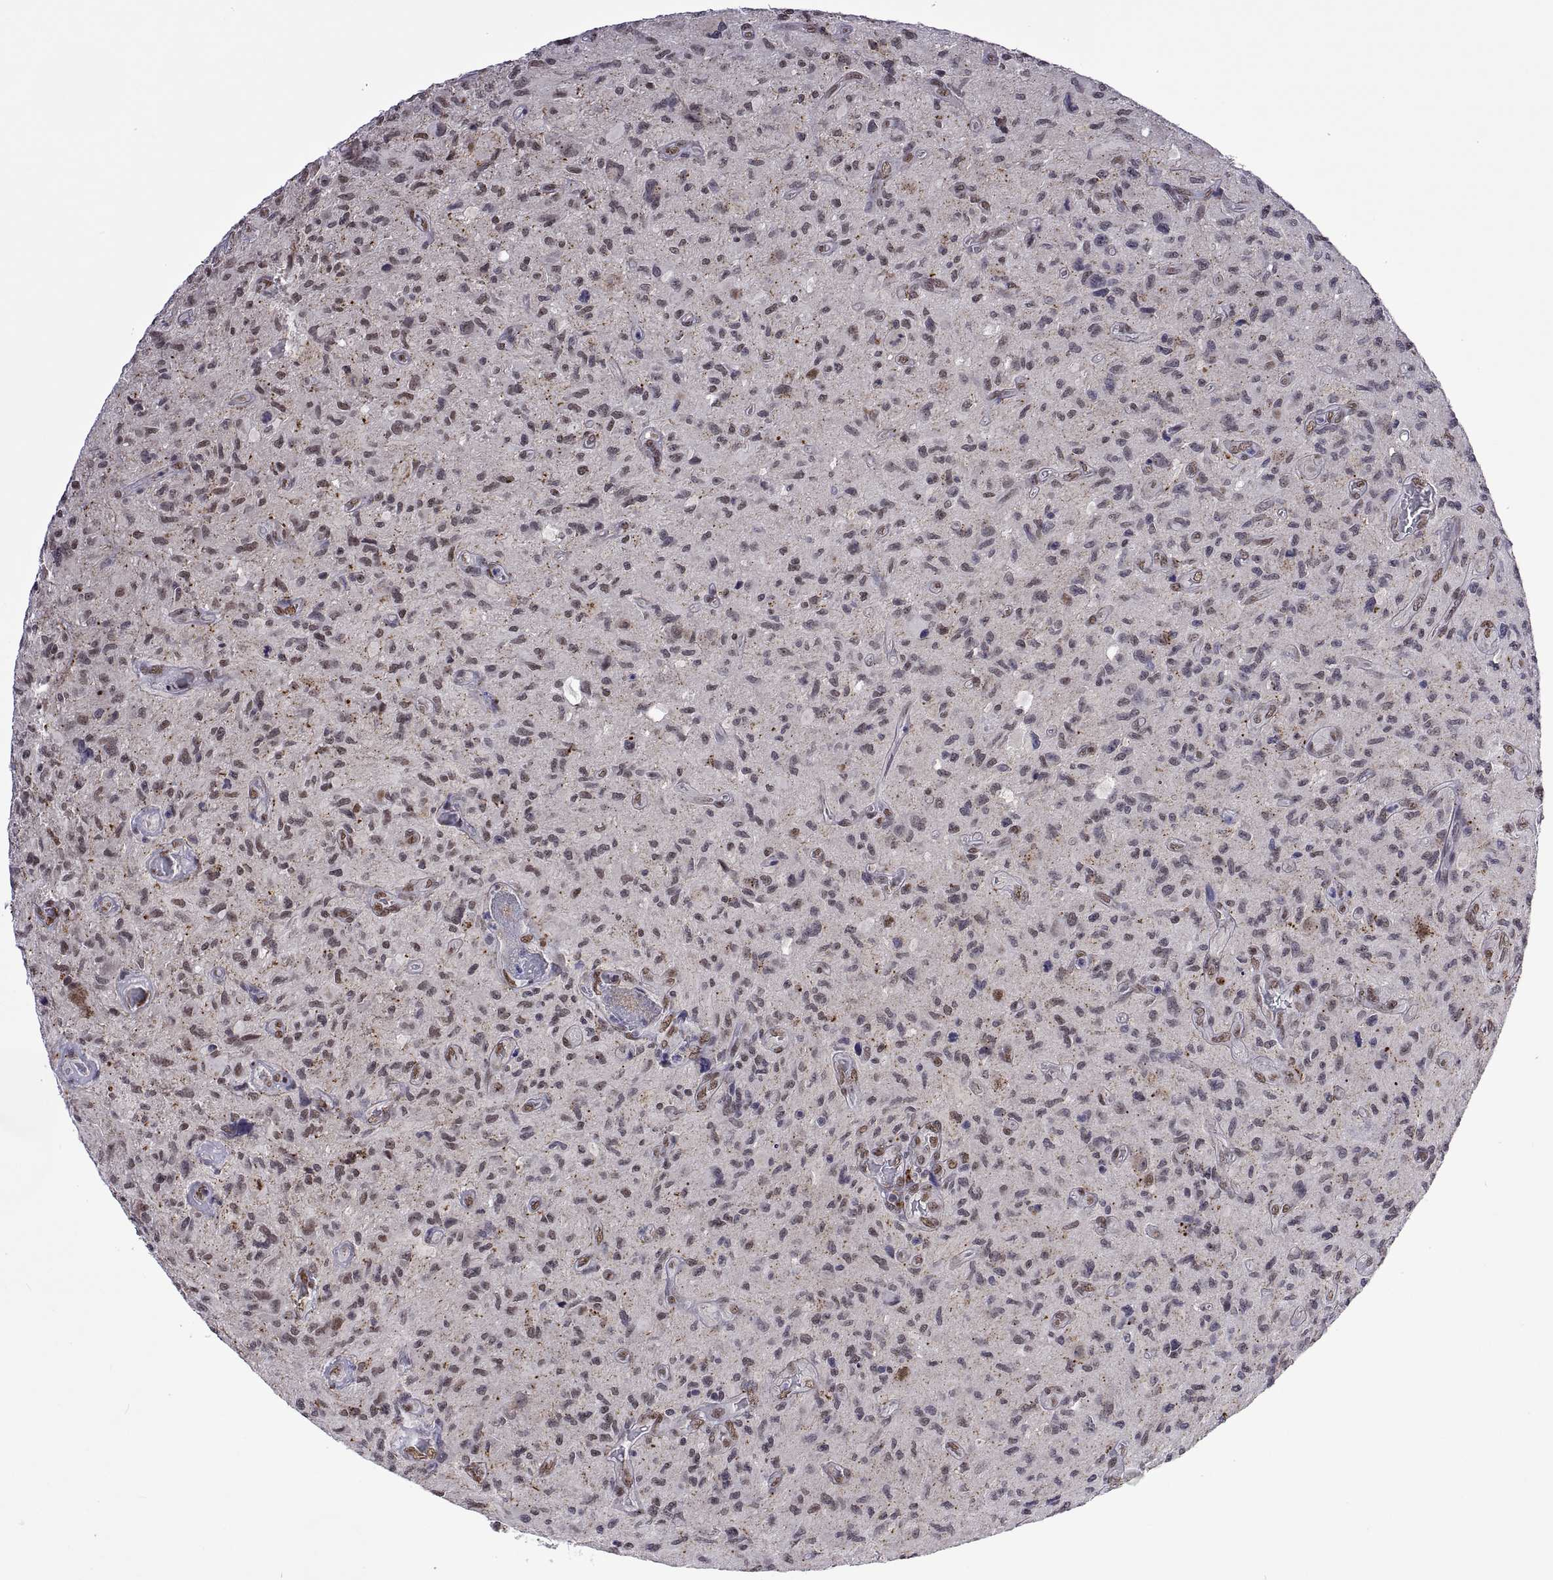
{"staining": {"intensity": "negative", "quantity": "none", "location": "none"}, "tissue": "glioma", "cell_type": "Tumor cells", "image_type": "cancer", "snomed": [{"axis": "morphology", "description": "Glioma, malignant, NOS"}, {"axis": "morphology", "description": "Glioma, malignant, High grade"}, {"axis": "topography", "description": "Brain"}], "caption": "The immunohistochemistry micrograph has no significant expression in tumor cells of glioma tissue.", "gene": "NR4A1", "patient": {"sex": "female", "age": 71}}